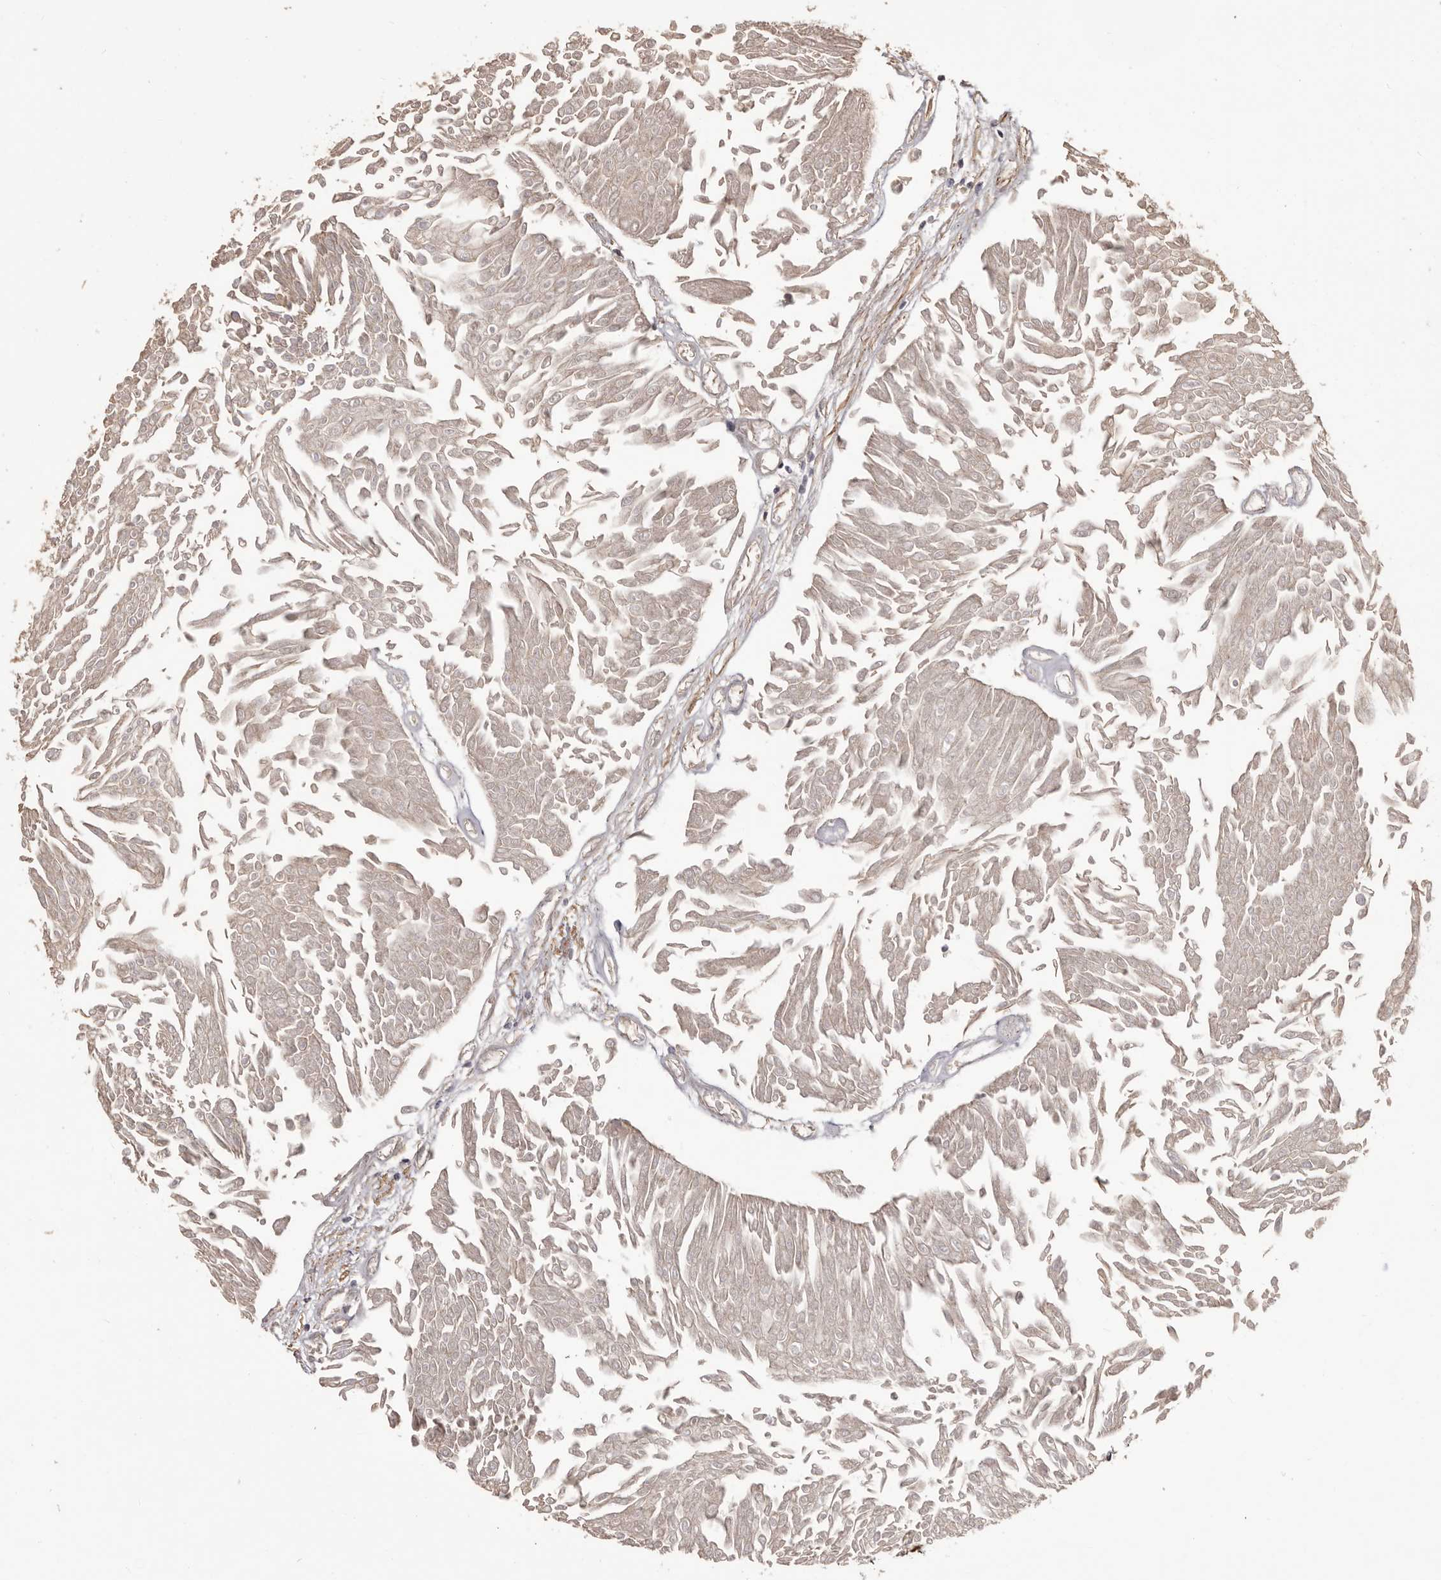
{"staining": {"intensity": "weak", "quantity": "25%-75%", "location": "cytoplasmic/membranous"}, "tissue": "urothelial cancer", "cell_type": "Tumor cells", "image_type": "cancer", "snomed": [{"axis": "morphology", "description": "Urothelial carcinoma, Low grade"}, {"axis": "topography", "description": "Urinary bladder"}], "caption": "Immunohistochemical staining of urothelial cancer shows low levels of weak cytoplasmic/membranous staining in about 25%-75% of tumor cells. (brown staining indicates protein expression, while blue staining denotes nuclei).", "gene": "HRH1", "patient": {"sex": "male", "age": 67}}